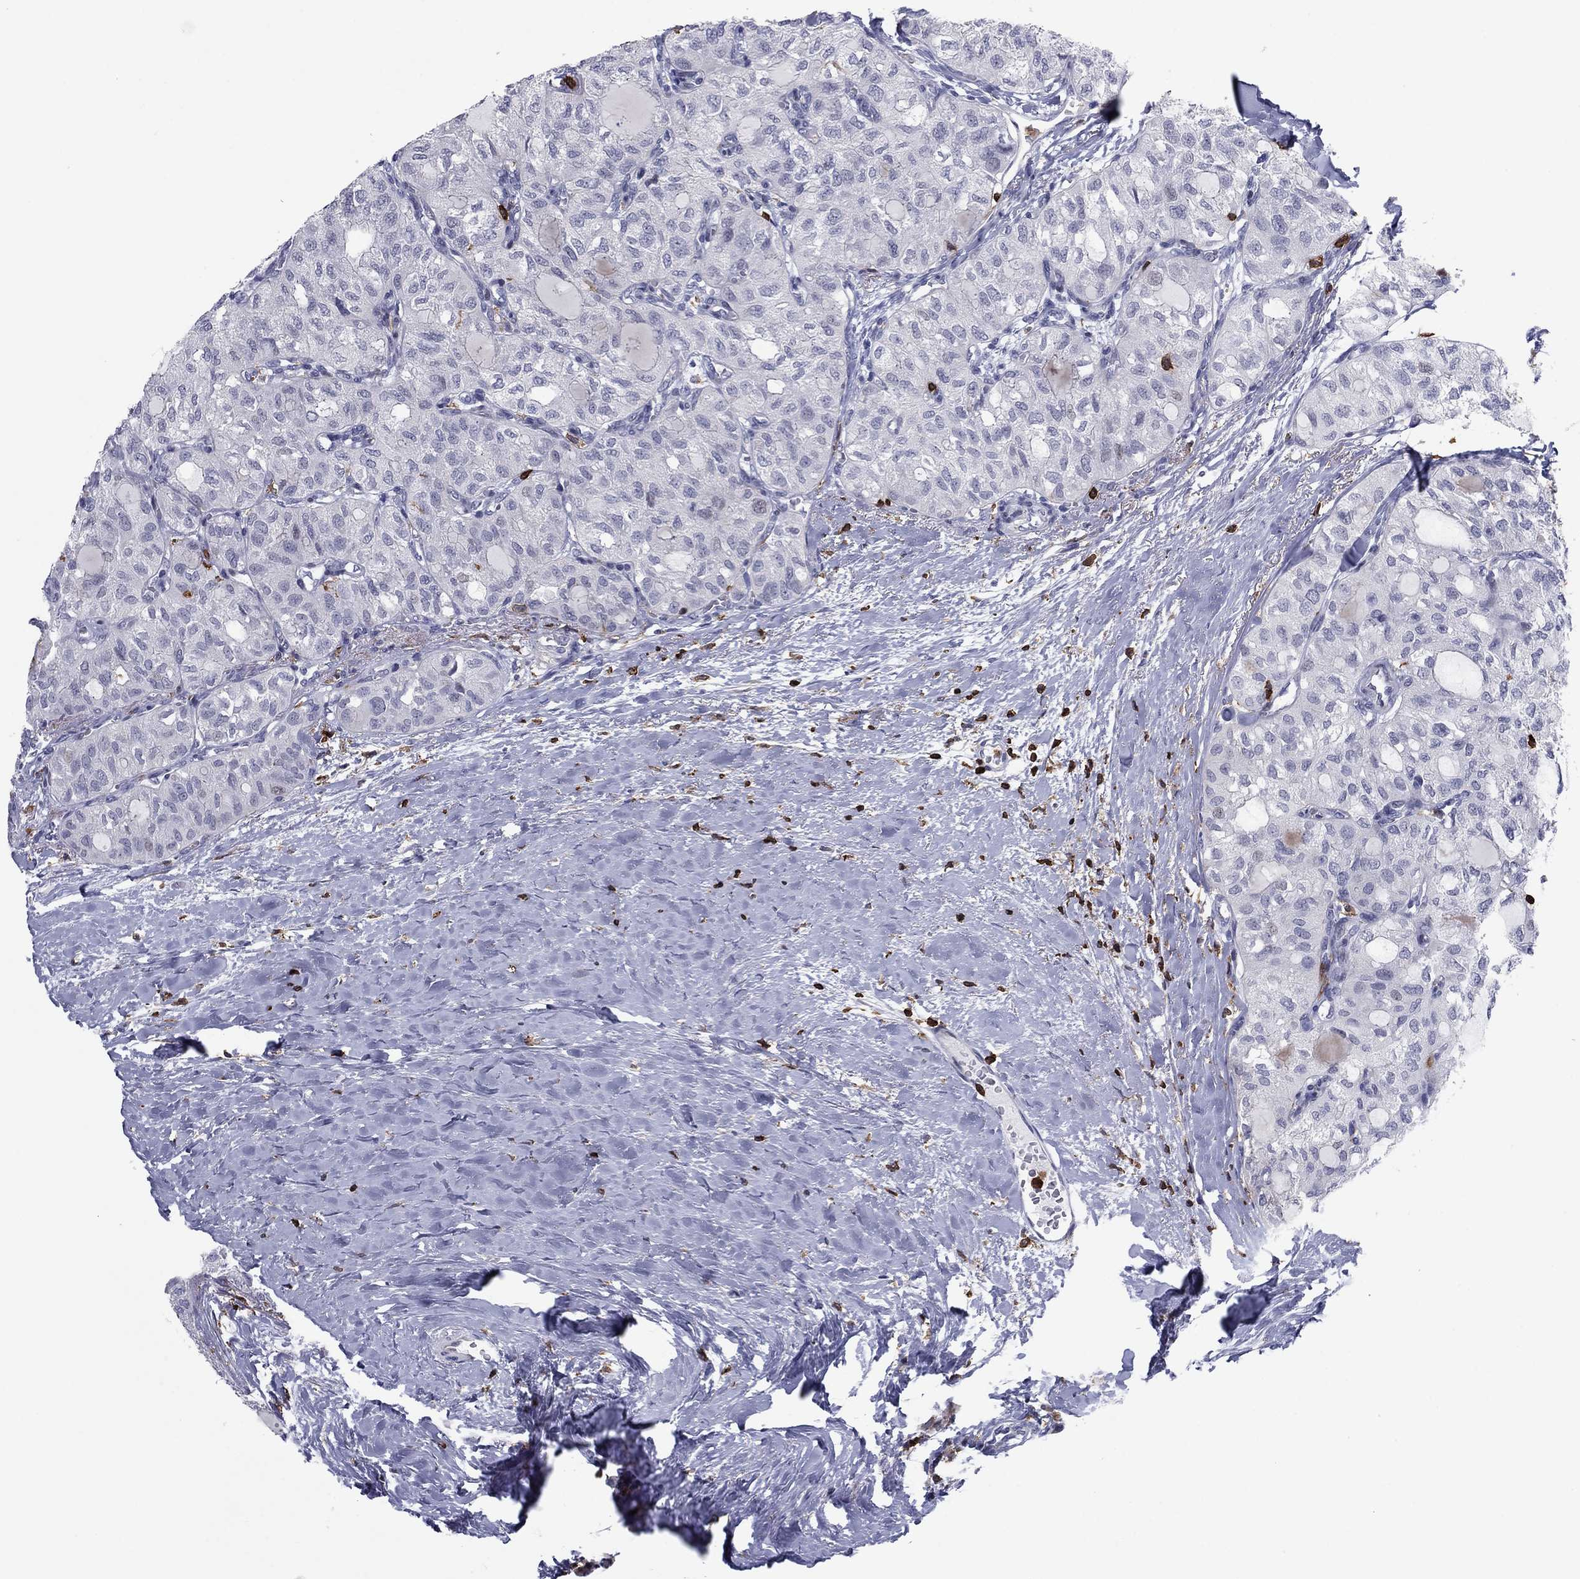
{"staining": {"intensity": "negative", "quantity": "none", "location": "none"}, "tissue": "thyroid cancer", "cell_type": "Tumor cells", "image_type": "cancer", "snomed": [{"axis": "morphology", "description": "Follicular adenoma carcinoma, NOS"}, {"axis": "topography", "description": "Thyroid gland"}], "caption": "Immunohistochemical staining of thyroid follicular adenoma carcinoma shows no significant positivity in tumor cells.", "gene": "ARHGAP27", "patient": {"sex": "male", "age": 75}}